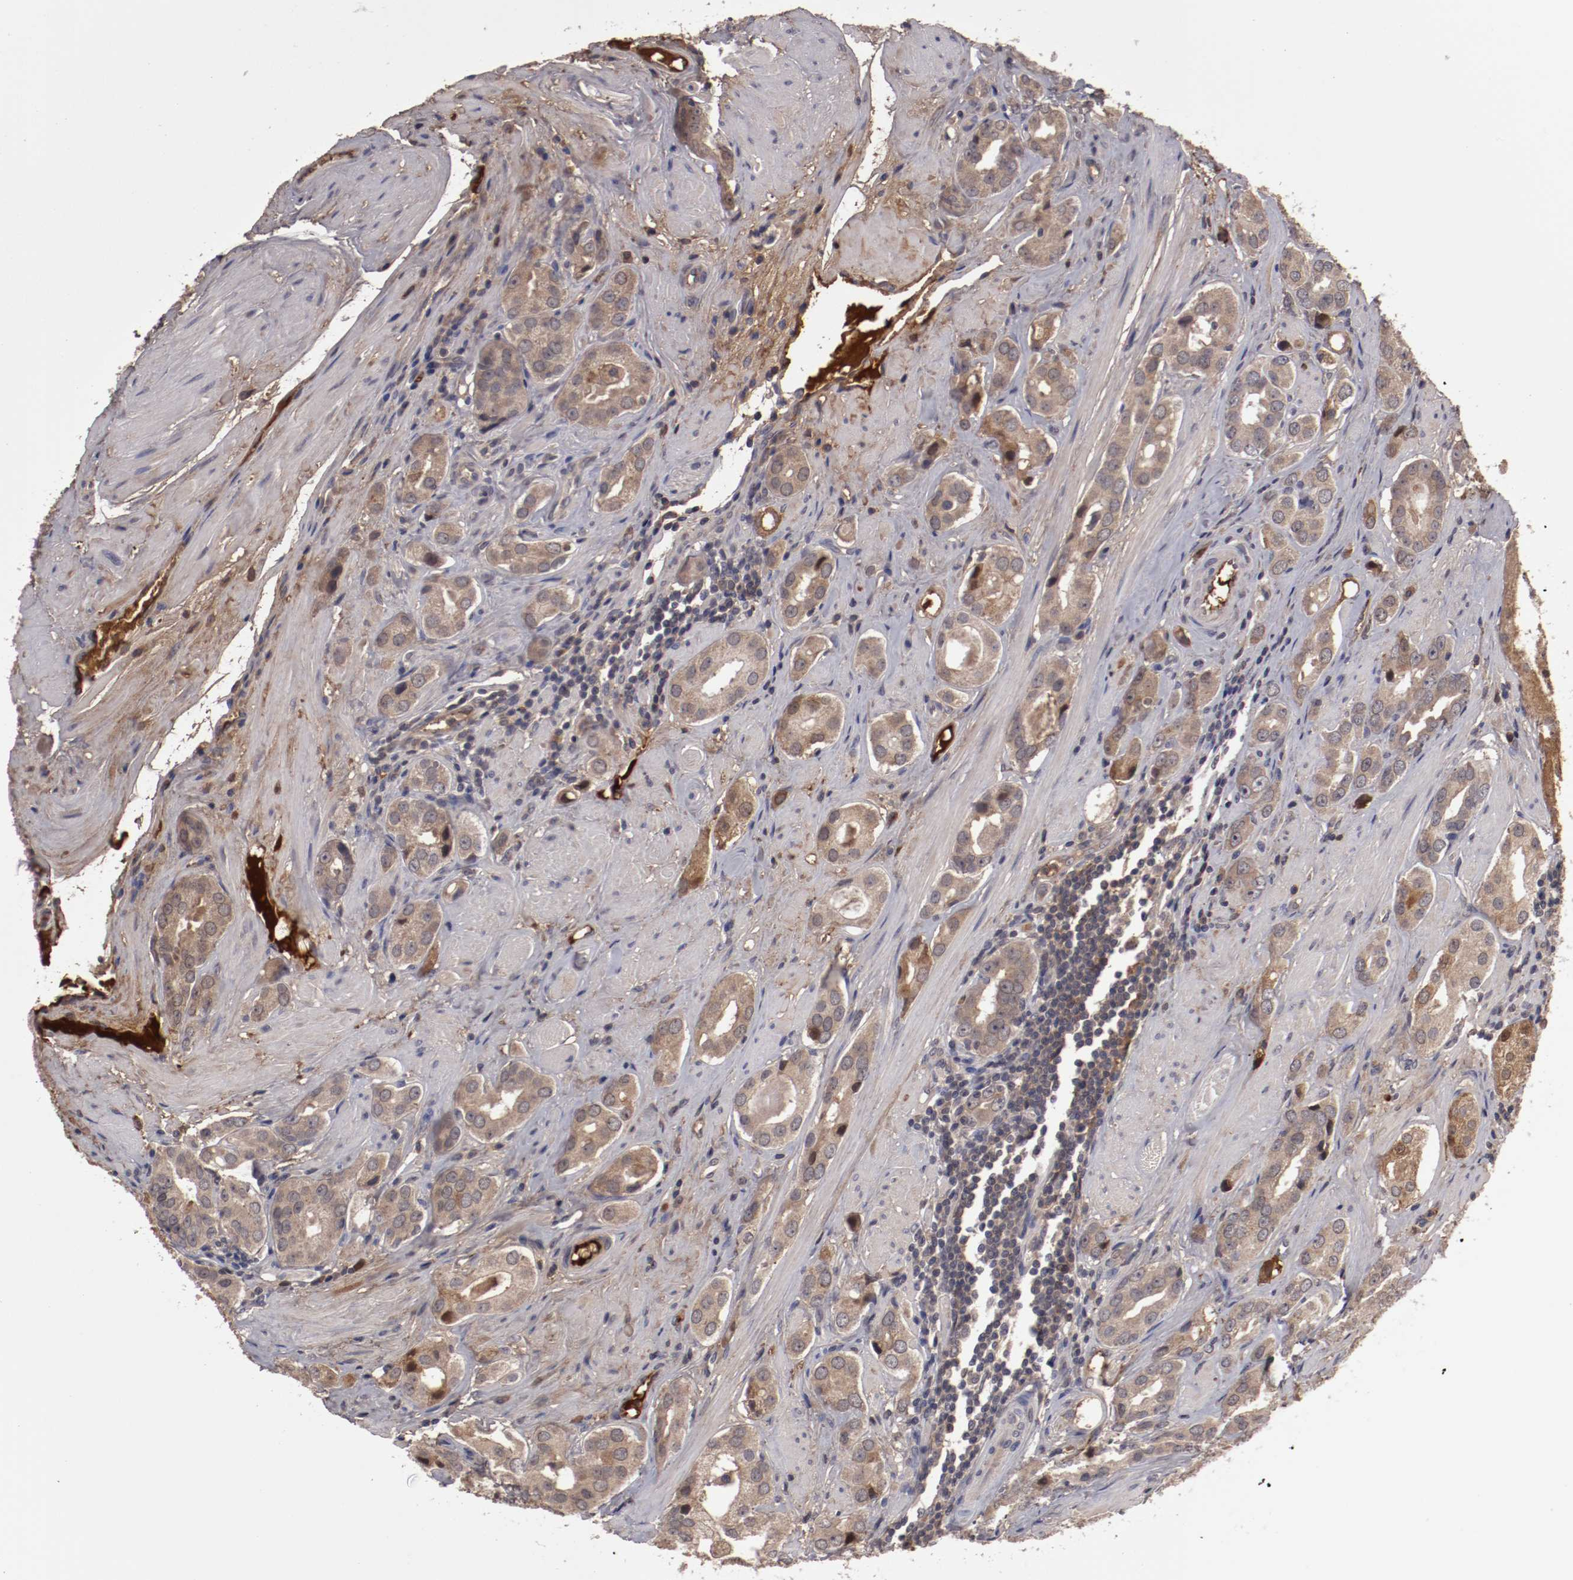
{"staining": {"intensity": "moderate", "quantity": ">75%", "location": "cytoplasmic/membranous"}, "tissue": "prostate cancer", "cell_type": "Tumor cells", "image_type": "cancer", "snomed": [{"axis": "morphology", "description": "Adenocarcinoma, Medium grade"}, {"axis": "topography", "description": "Prostate"}], "caption": "Protein expression analysis of human medium-grade adenocarcinoma (prostate) reveals moderate cytoplasmic/membranous positivity in about >75% of tumor cells. Using DAB (3,3'-diaminobenzidine) (brown) and hematoxylin (blue) stains, captured at high magnification using brightfield microscopy.", "gene": "CP", "patient": {"sex": "male", "age": 53}}